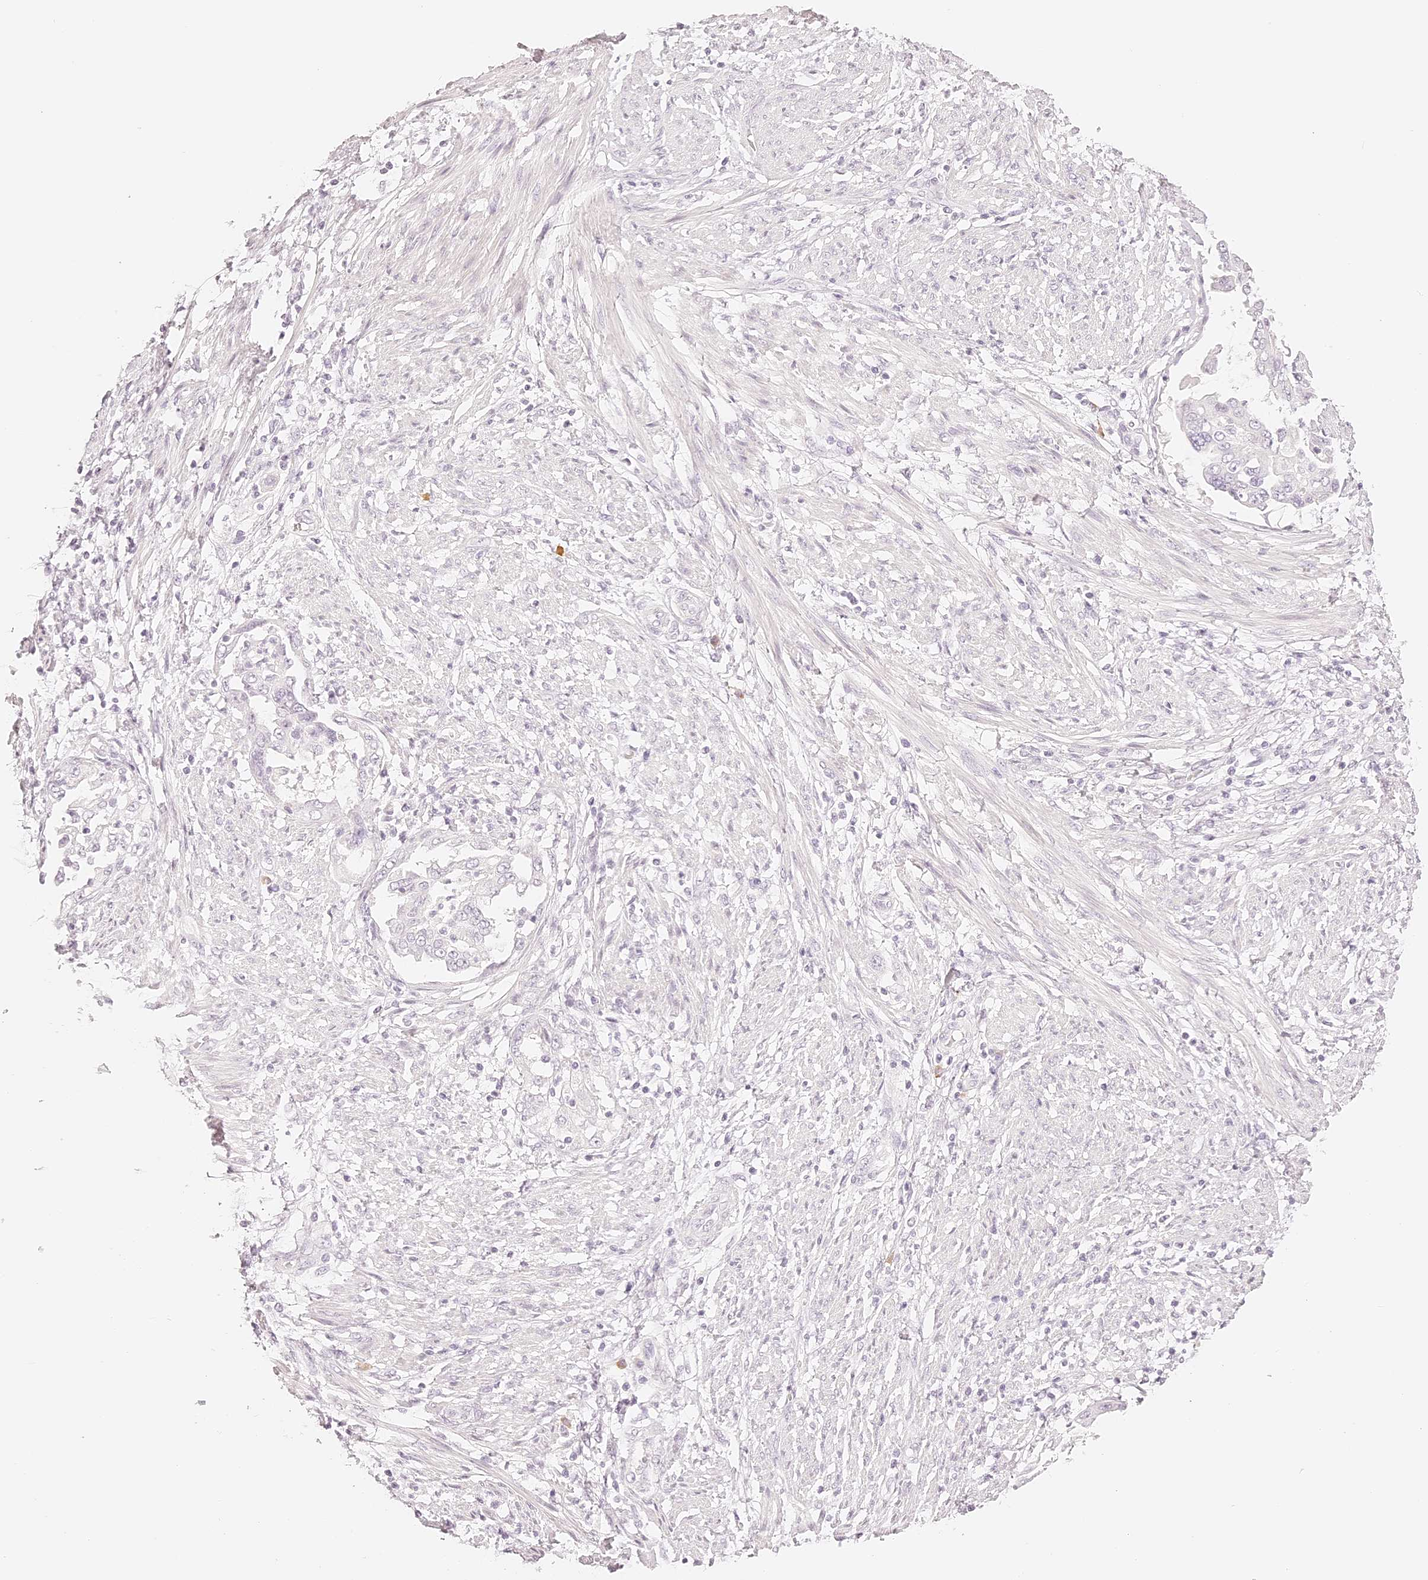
{"staining": {"intensity": "negative", "quantity": "none", "location": "none"}, "tissue": "endometrial cancer", "cell_type": "Tumor cells", "image_type": "cancer", "snomed": [{"axis": "morphology", "description": "Adenocarcinoma, NOS"}, {"axis": "topography", "description": "Endometrium"}], "caption": "Tumor cells are negative for brown protein staining in endometrial adenocarcinoma.", "gene": "TRIM45", "patient": {"sex": "female", "age": 85}}